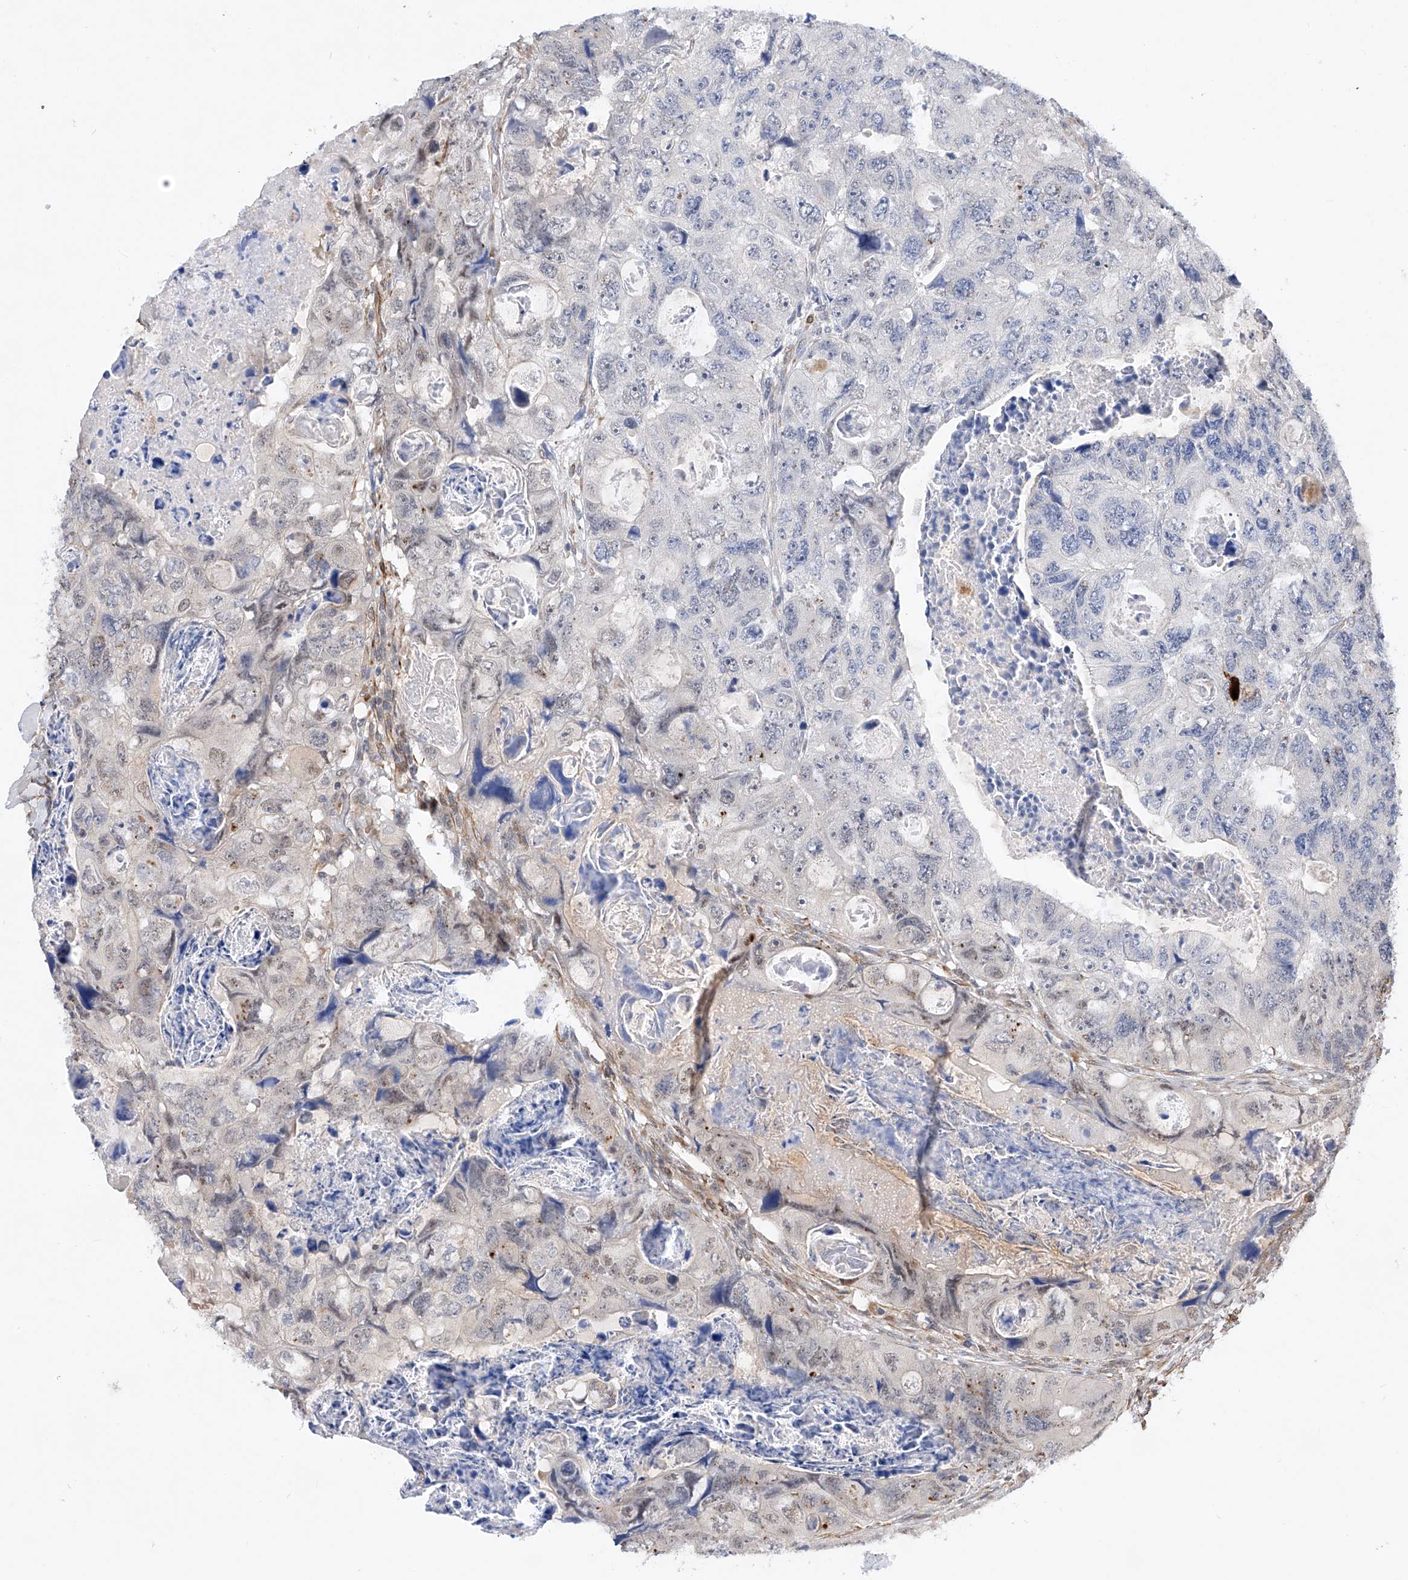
{"staining": {"intensity": "negative", "quantity": "none", "location": "none"}, "tissue": "colorectal cancer", "cell_type": "Tumor cells", "image_type": "cancer", "snomed": [{"axis": "morphology", "description": "Adenocarcinoma, NOS"}, {"axis": "topography", "description": "Rectum"}], "caption": "There is no significant staining in tumor cells of colorectal cancer (adenocarcinoma).", "gene": "AMD1", "patient": {"sex": "male", "age": 59}}